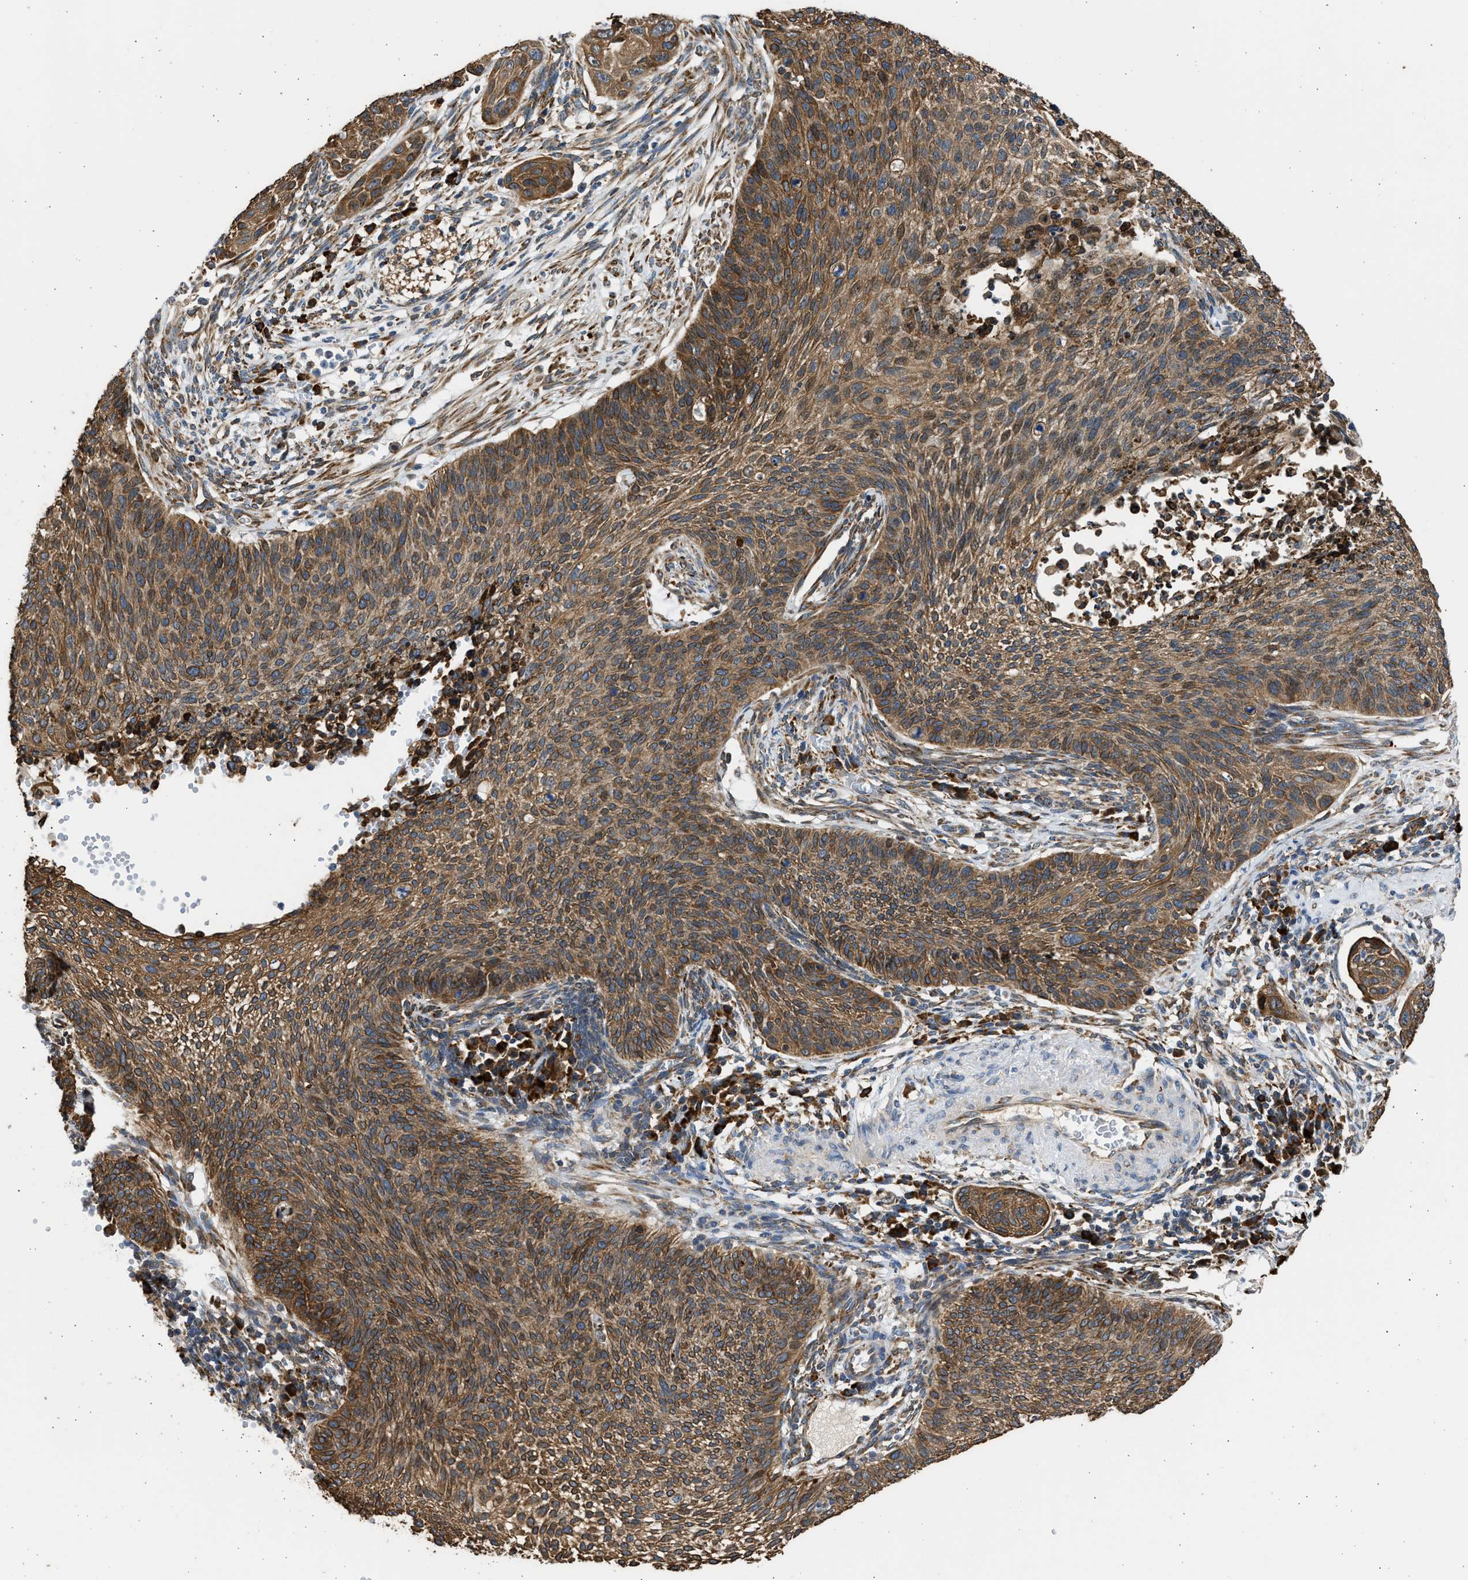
{"staining": {"intensity": "moderate", "quantity": ">75%", "location": "cytoplasmic/membranous,nuclear"}, "tissue": "cervical cancer", "cell_type": "Tumor cells", "image_type": "cancer", "snomed": [{"axis": "morphology", "description": "Squamous cell carcinoma, NOS"}, {"axis": "topography", "description": "Cervix"}], "caption": "Immunohistochemistry (IHC) micrograph of neoplastic tissue: cervical cancer (squamous cell carcinoma) stained using immunohistochemistry exhibits medium levels of moderate protein expression localized specifically in the cytoplasmic/membranous and nuclear of tumor cells, appearing as a cytoplasmic/membranous and nuclear brown color.", "gene": "PLD2", "patient": {"sex": "female", "age": 70}}